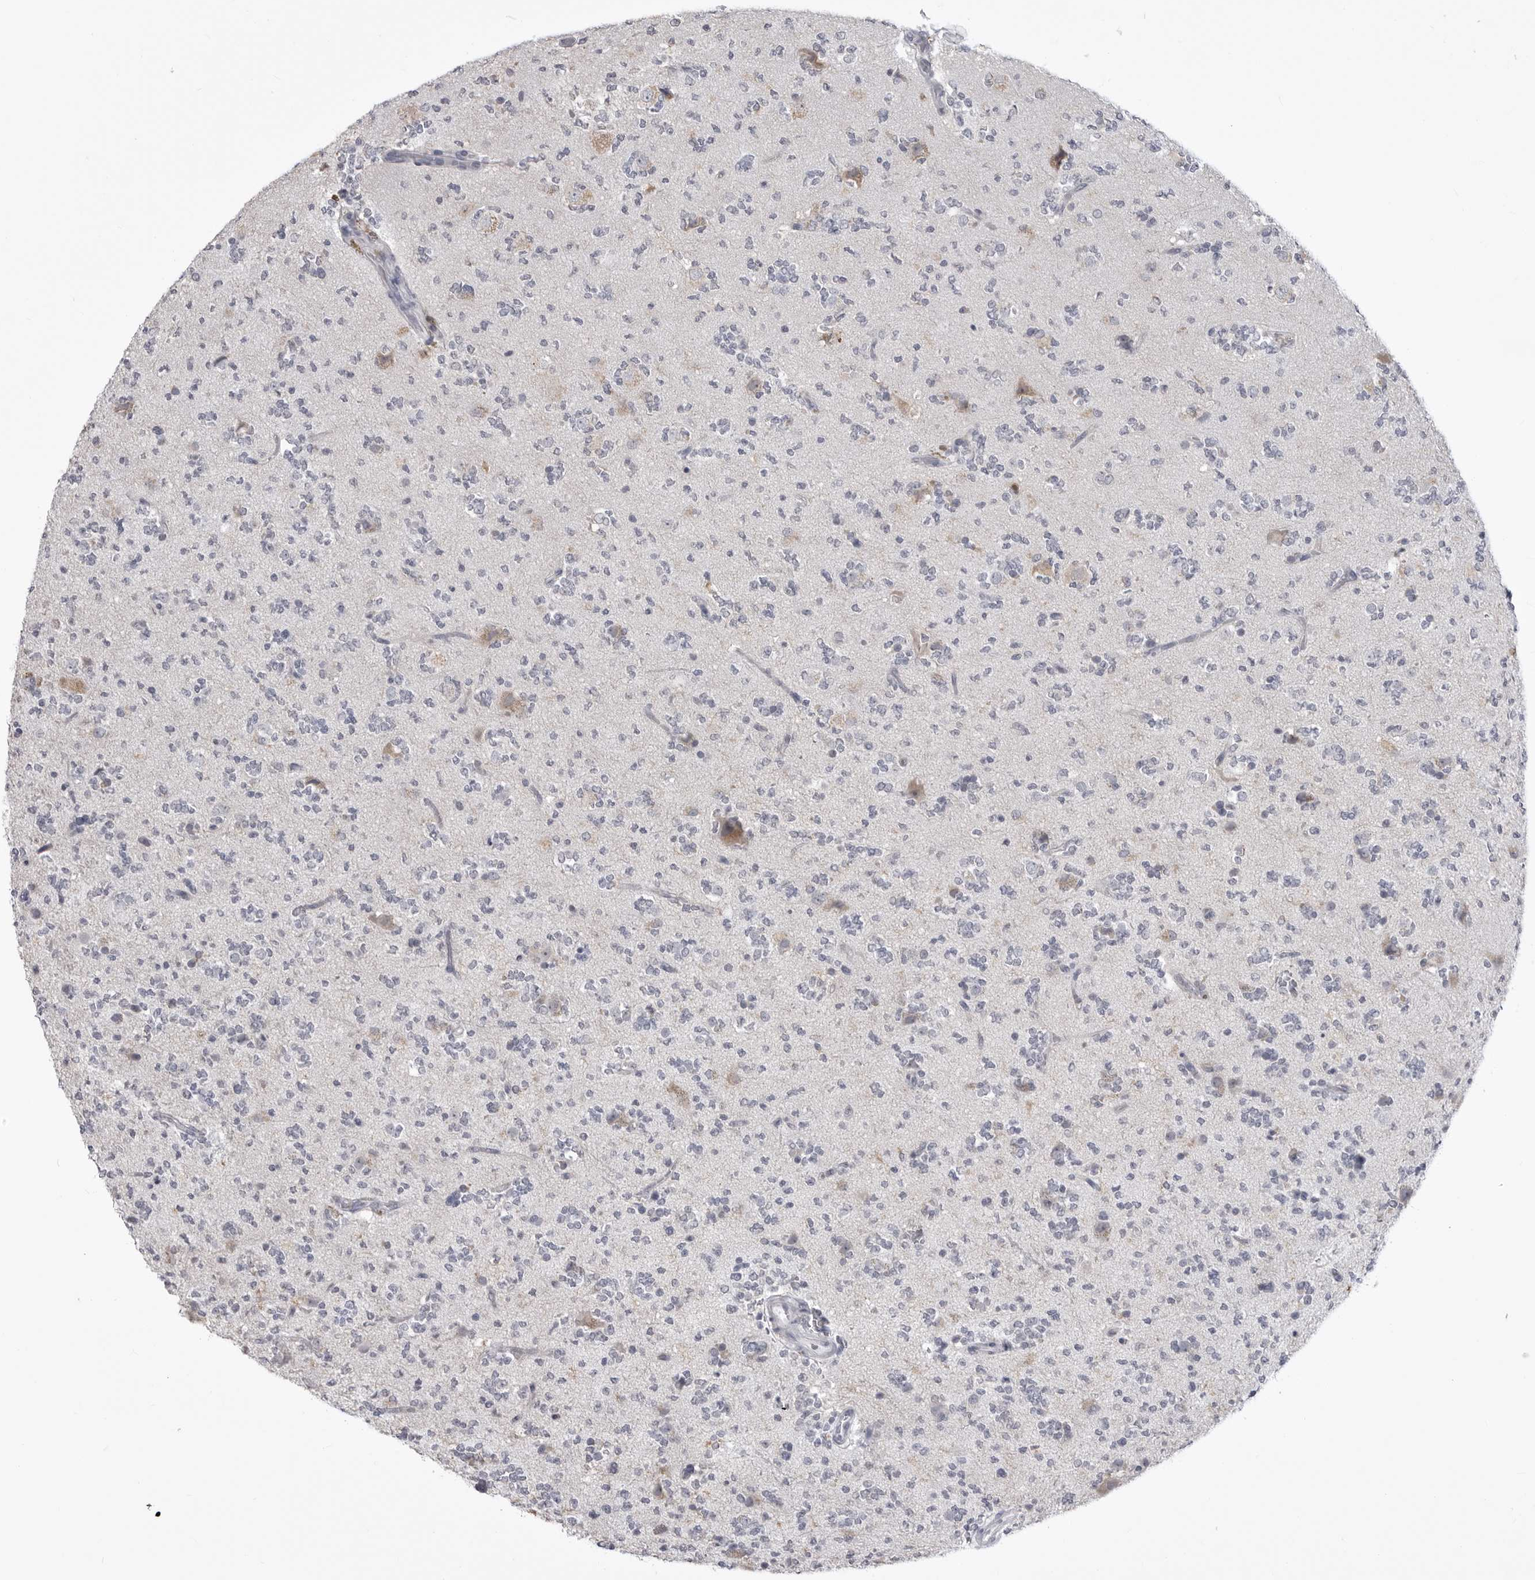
{"staining": {"intensity": "negative", "quantity": "none", "location": "none"}, "tissue": "glioma", "cell_type": "Tumor cells", "image_type": "cancer", "snomed": [{"axis": "morphology", "description": "Glioma, malignant, High grade"}, {"axis": "topography", "description": "Brain"}], "caption": "Immunohistochemistry (IHC) of human malignant glioma (high-grade) demonstrates no staining in tumor cells.", "gene": "STAP2", "patient": {"sex": "female", "age": 62}}